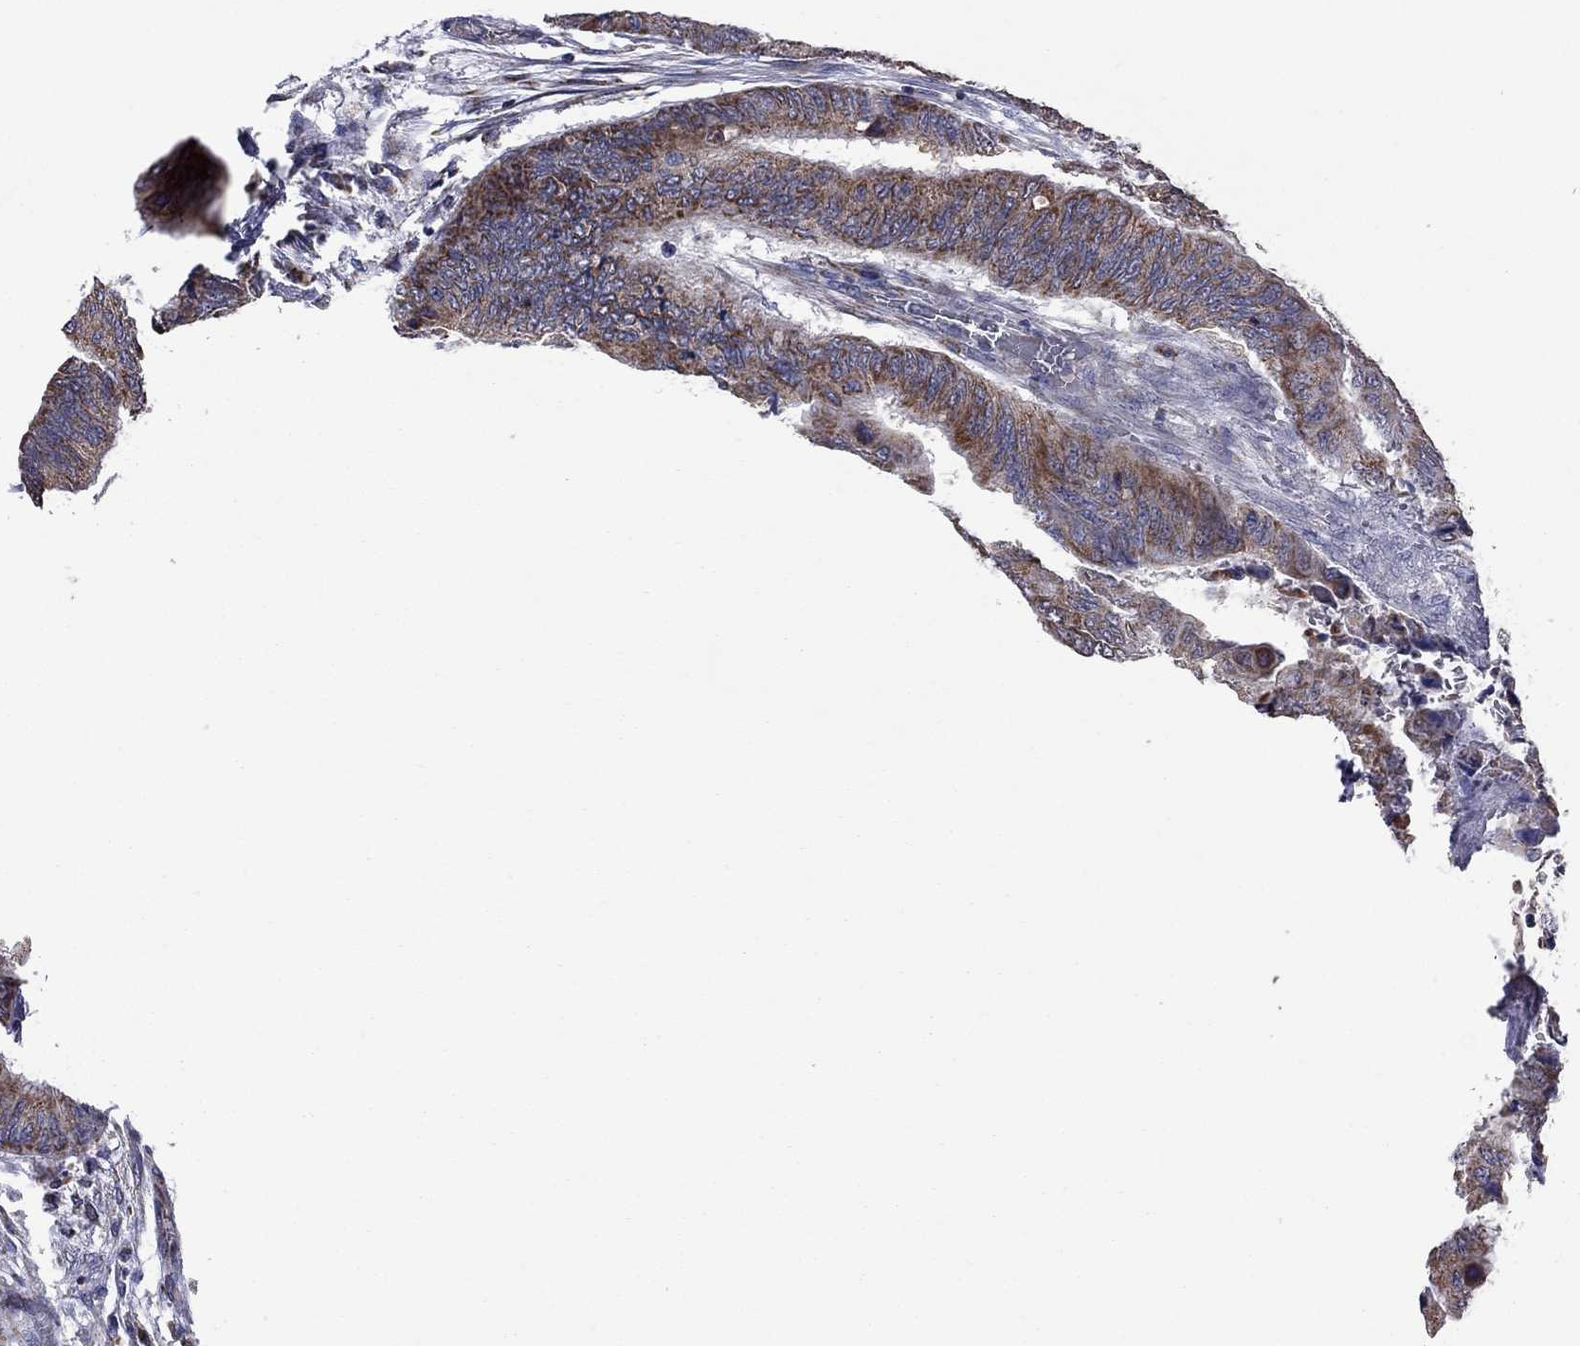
{"staining": {"intensity": "strong", "quantity": "25%-75%", "location": "cytoplasmic/membranous"}, "tissue": "colorectal cancer", "cell_type": "Tumor cells", "image_type": "cancer", "snomed": [{"axis": "morphology", "description": "Normal tissue, NOS"}, {"axis": "morphology", "description": "Adenocarcinoma, NOS"}, {"axis": "topography", "description": "Rectum"}, {"axis": "topography", "description": "Peripheral nerve tissue"}], "caption": "Immunohistochemical staining of human colorectal cancer shows high levels of strong cytoplasmic/membranous protein staining in approximately 25%-75% of tumor cells. The staining was performed using DAB (3,3'-diaminobenzidine) to visualize the protein expression in brown, while the nuclei were stained in blue with hematoxylin (Magnification: 20x).", "gene": "NDUFB1", "patient": {"sex": "male", "age": 92}}